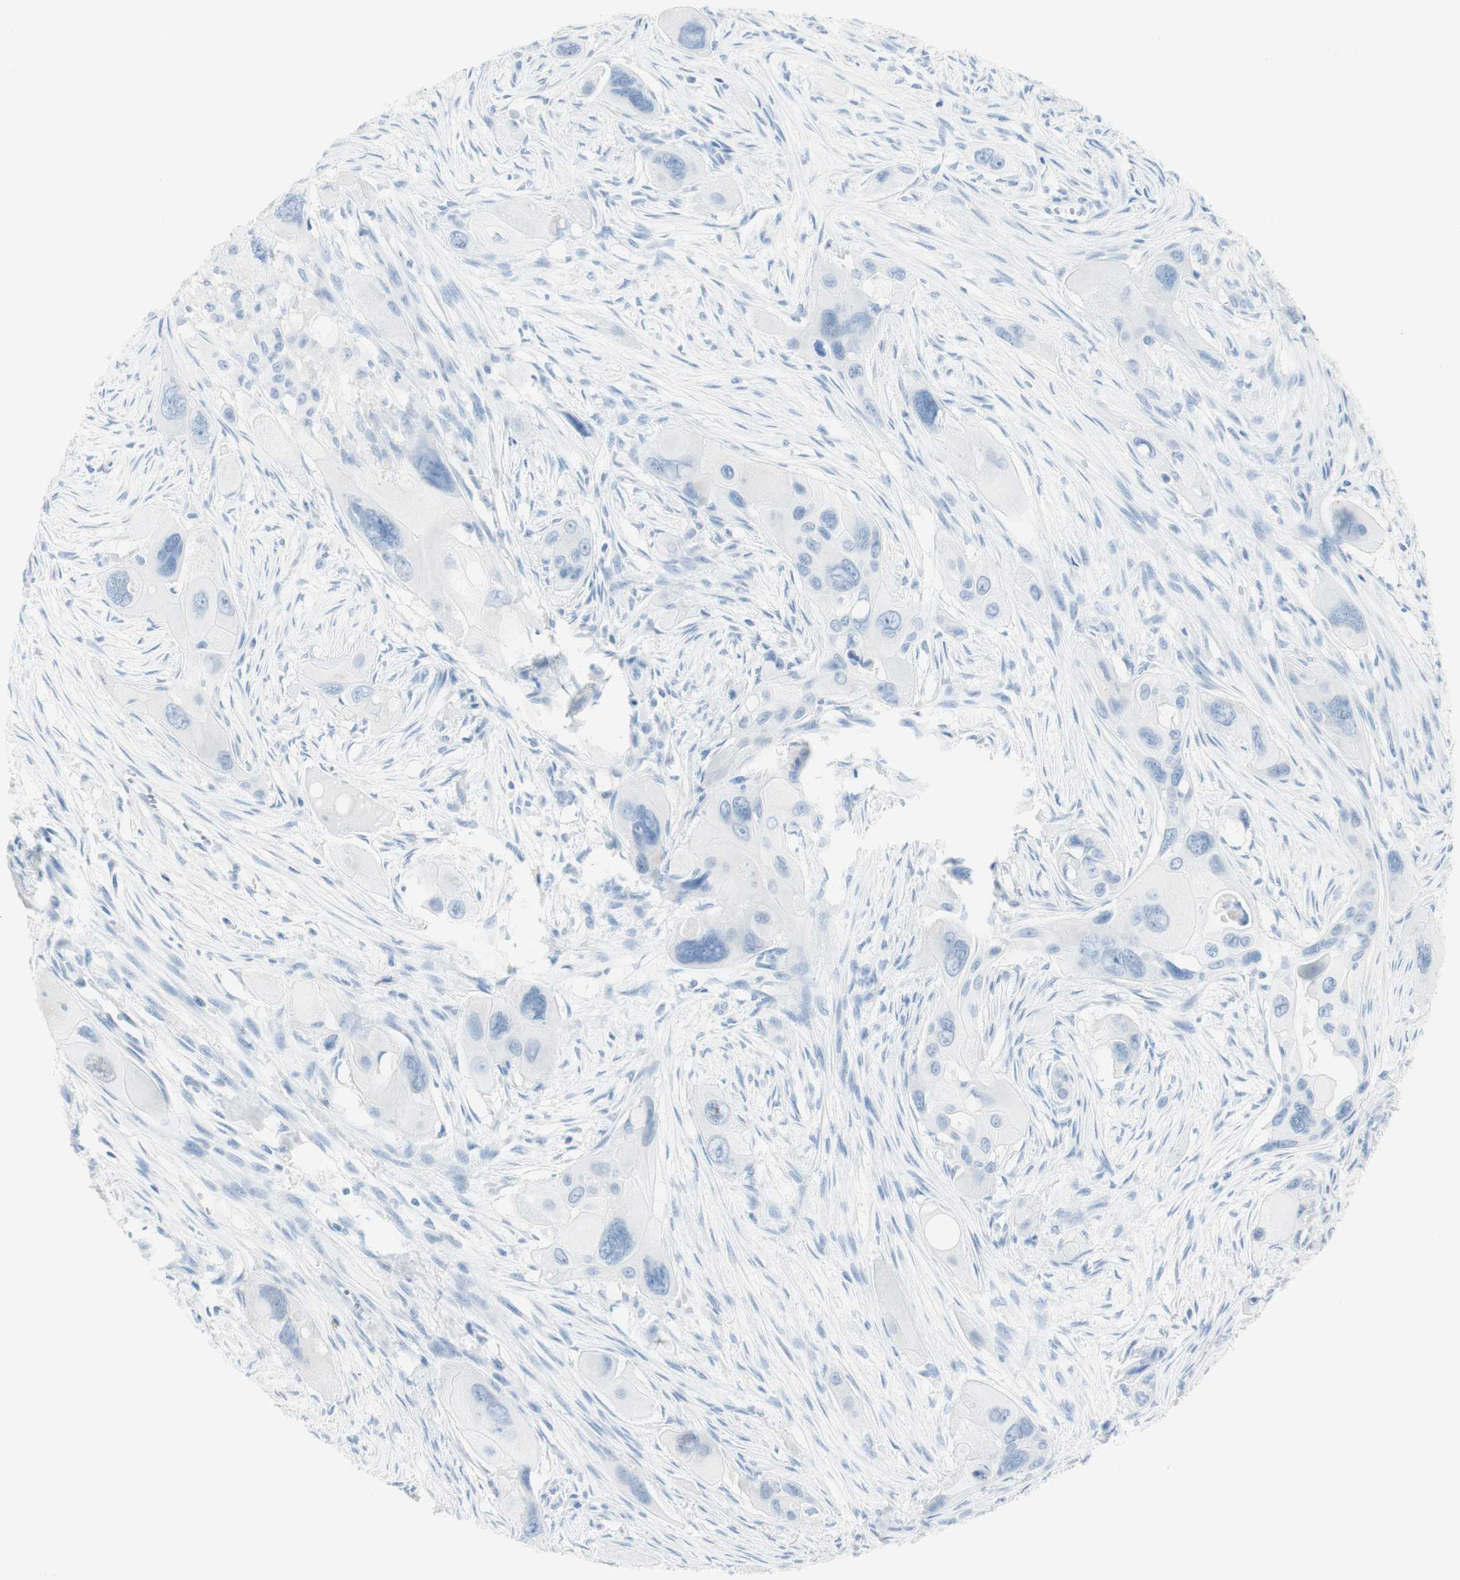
{"staining": {"intensity": "negative", "quantity": "none", "location": "none"}, "tissue": "pancreatic cancer", "cell_type": "Tumor cells", "image_type": "cancer", "snomed": [{"axis": "morphology", "description": "Adenocarcinoma, NOS"}, {"axis": "topography", "description": "Pancreas"}], "caption": "The photomicrograph shows no significant expression in tumor cells of pancreatic cancer.", "gene": "TPO", "patient": {"sex": "male", "age": 73}}